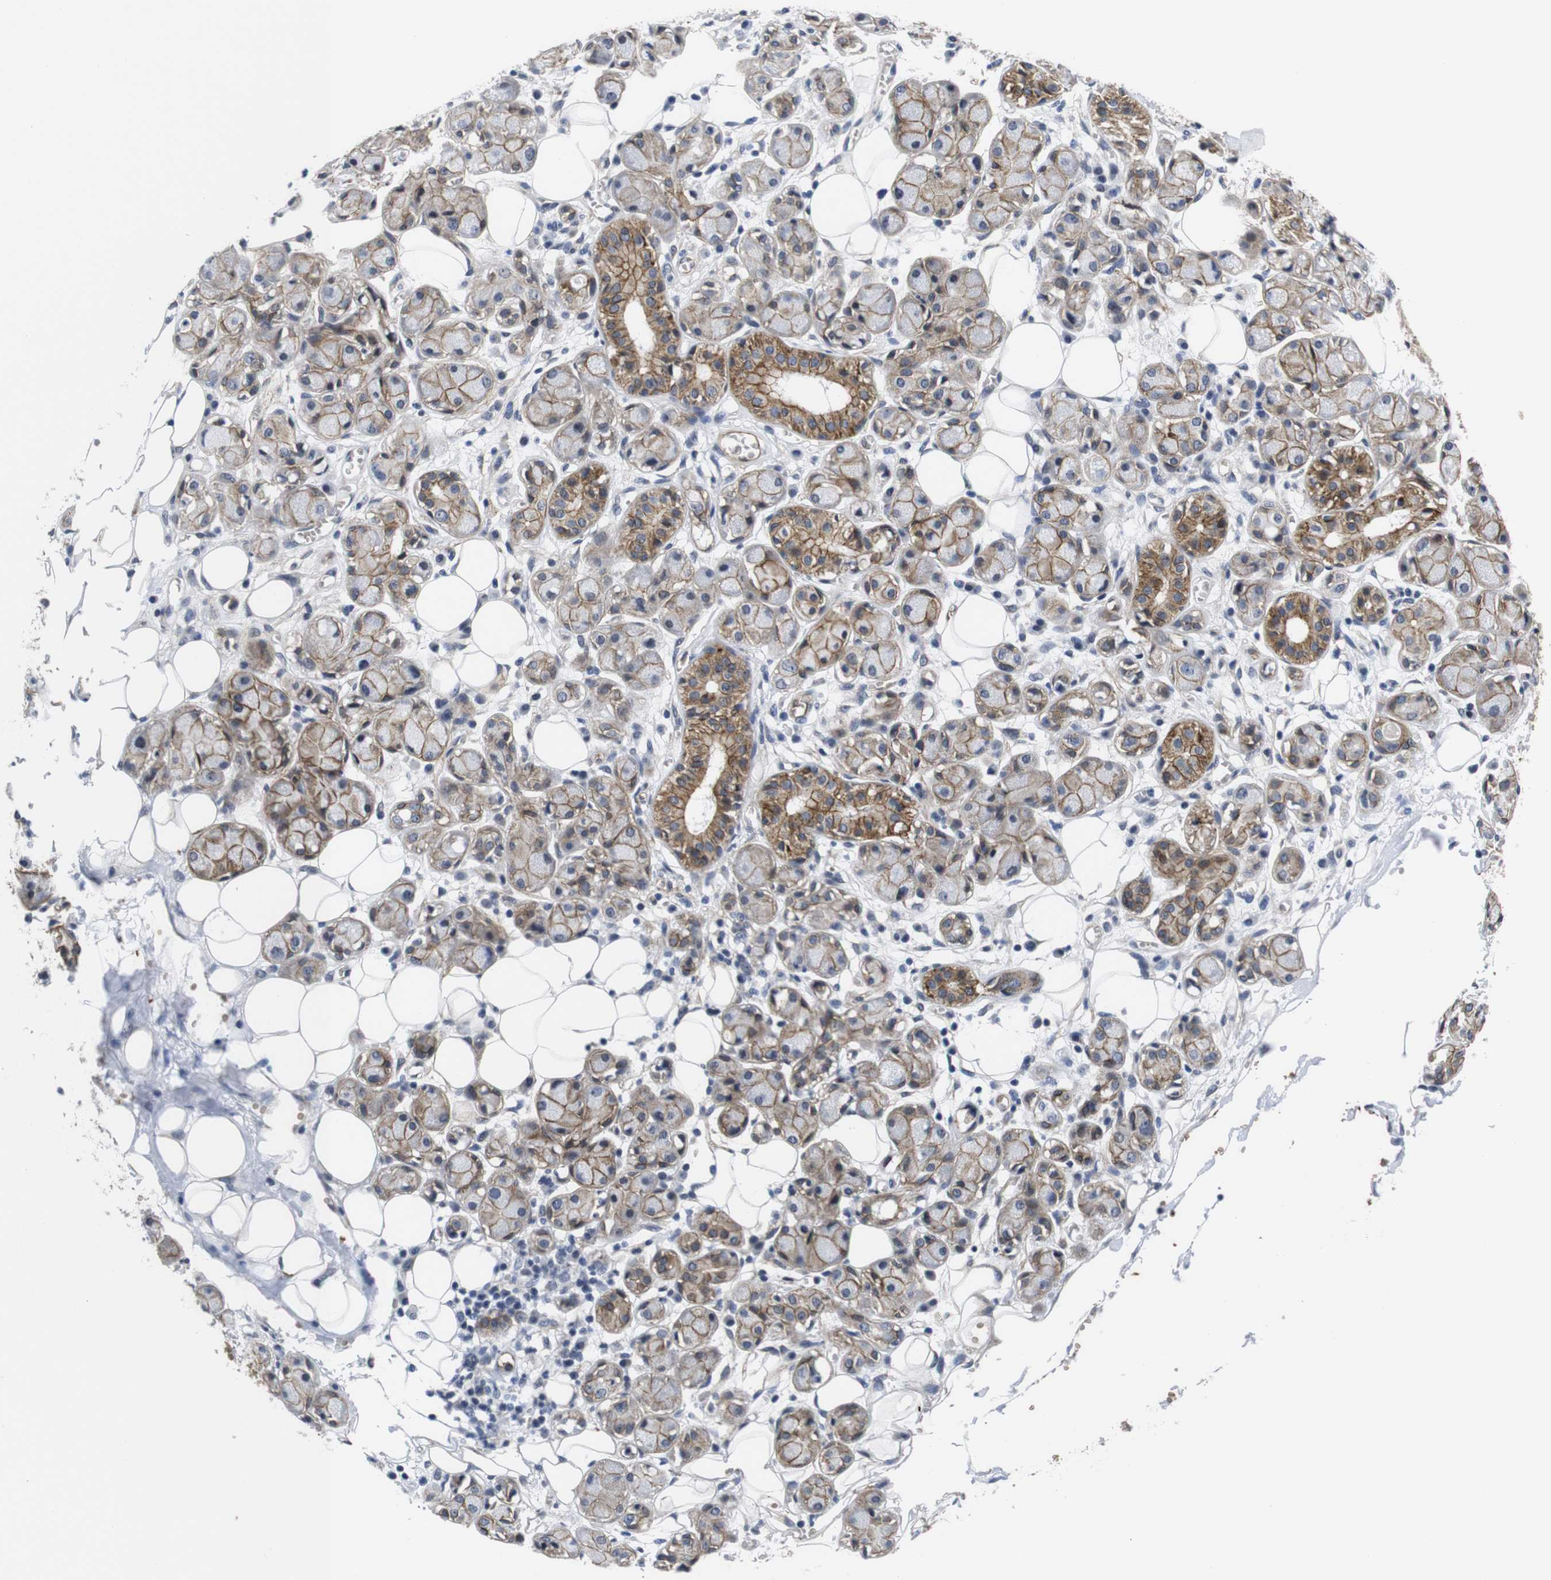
{"staining": {"intensity": "negative", "quantity": "none", "location": "none"}, "tissue": "adipose tissue", "cell_type": "Adipocytes", "image_type": "normal", "snomed": [{"axis": "morphology", "description": "Normal tissue, NOS"}, {"axis": "morphology", "description": "Inflammation, NOS"}, {"axis": "topography", "description": "Vascular tissue"}, {"axis": "topography", "description": "Salivary gland"}], "caption": "IHC photomicrograph of unremarkable adipose tissue stained for a protein (brown), which reveals no staining in adipocytes.", "gene": "SOCS3", "patient": {"sex": "female", "age": 75}}